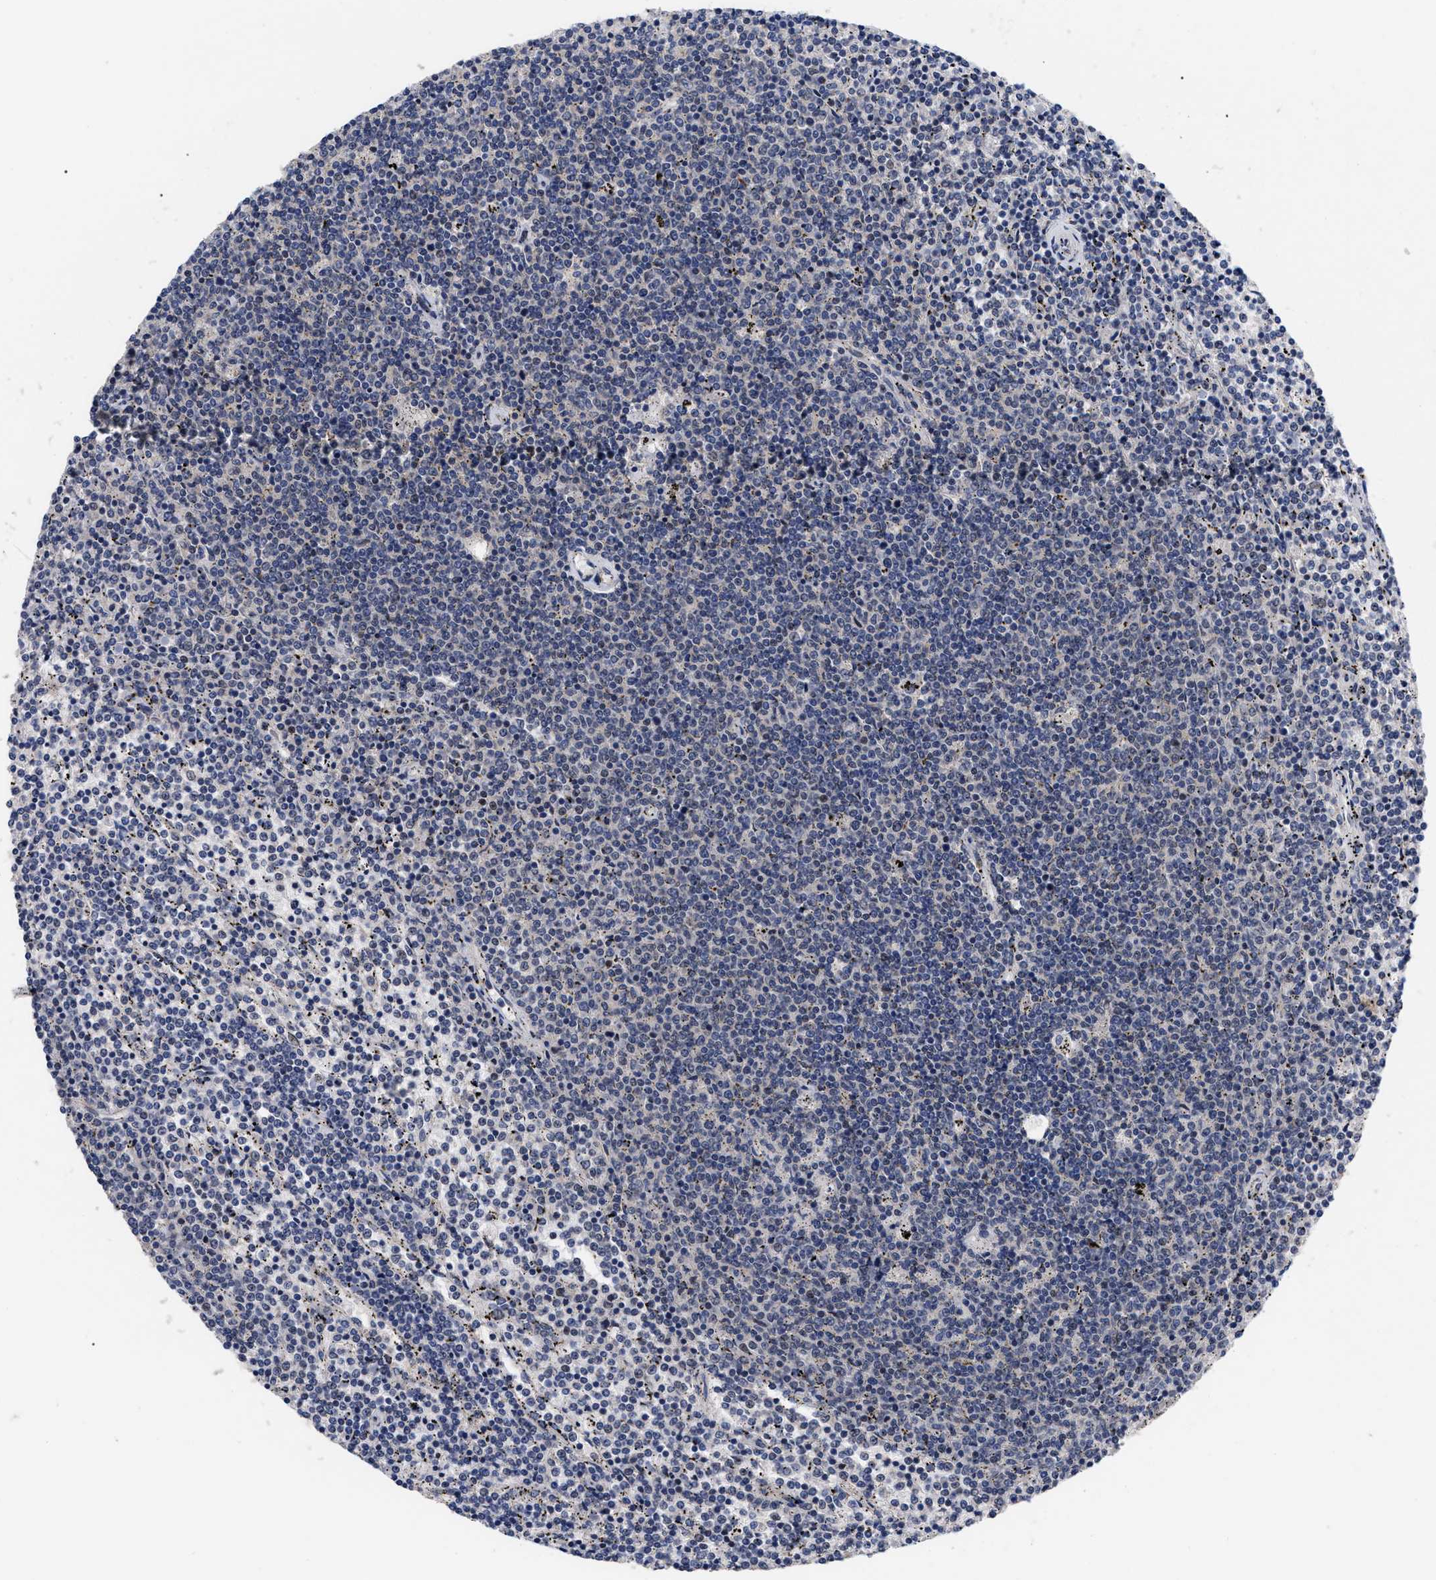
{"staining": {"intensity": "negative", "quantity": "none", "location": "none"}, "tissue": "lymphoma", "cell_type": "Tumor cells", "image_type": "cancer", "snomed": [{"axis": "morphology", "description": "Malignant lymphoma, non-Hodgkin's type, Low grade"}, {"axis": "topography", "description": "Spleen"}], "caption": "Immunohistochemical staining of human malignant lymphoma, non-Hodgkin's type (low-grade) reveals no significant staining in tumor cells.", "gene": "CCN5", "patient": {"sex": "female", "age": 50}}